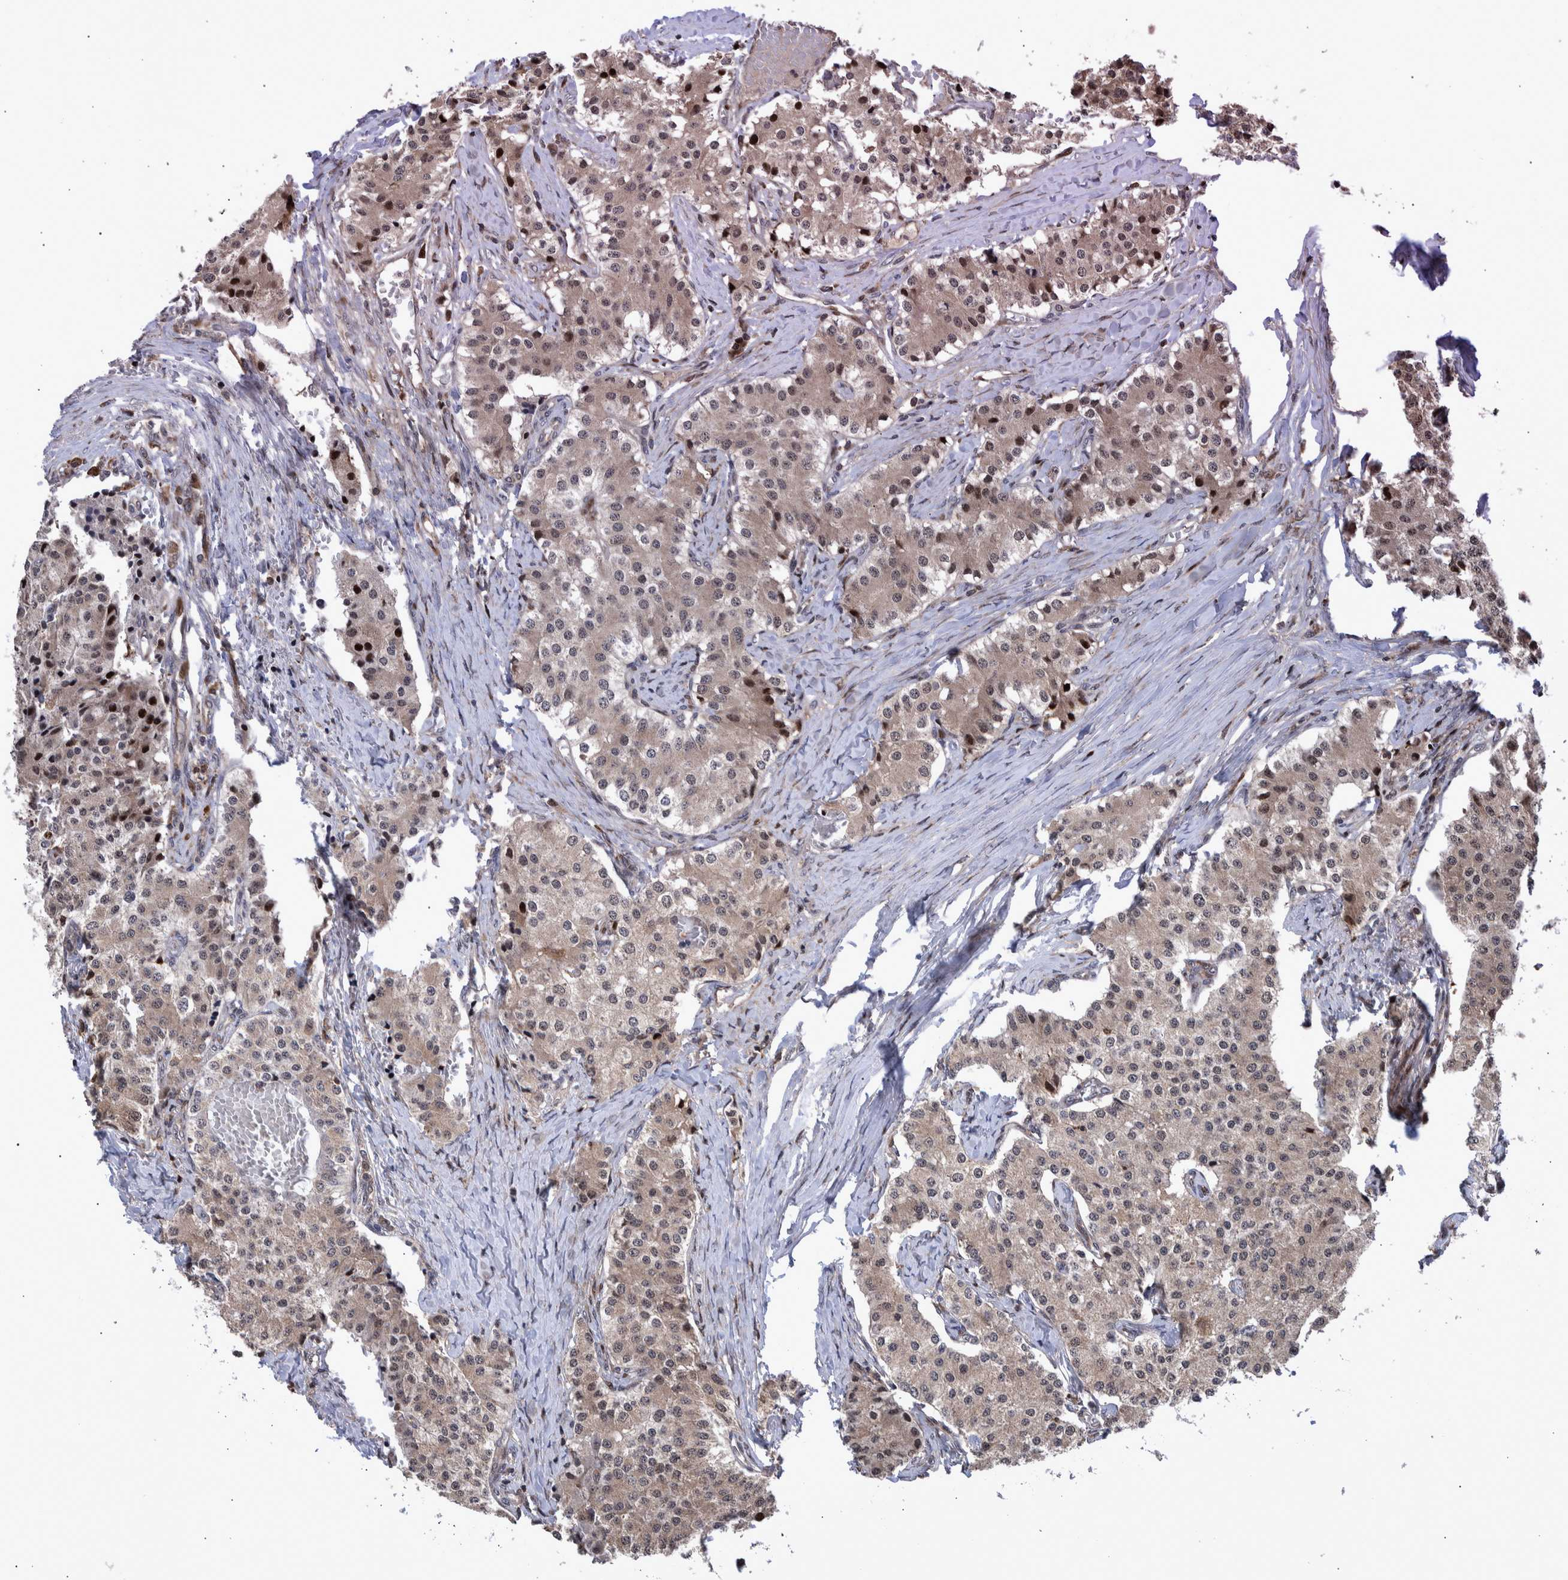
{"staining": {"intensity": "weak", "quantity": ">75%", "location": "cytoplasmic/membranous,nuclear"}, "tissue": "carcinoid", "cell_type": "Tumor cells", "image_type": "cancer", "snomed": [{"axis": "morphology", "description": "Carcinoid, malignant, NOS"}, {"axis": "topography", "description": "Colon"}], "caption": "A high-resolution micrograph shows IHC staining of carcinoid, which shows weak cytoplasmic/membranous and nuclear positivity in about >75% of tumor cells.", "gene": "SHISA6", "patient": {"sex": "female", "age": 52}}